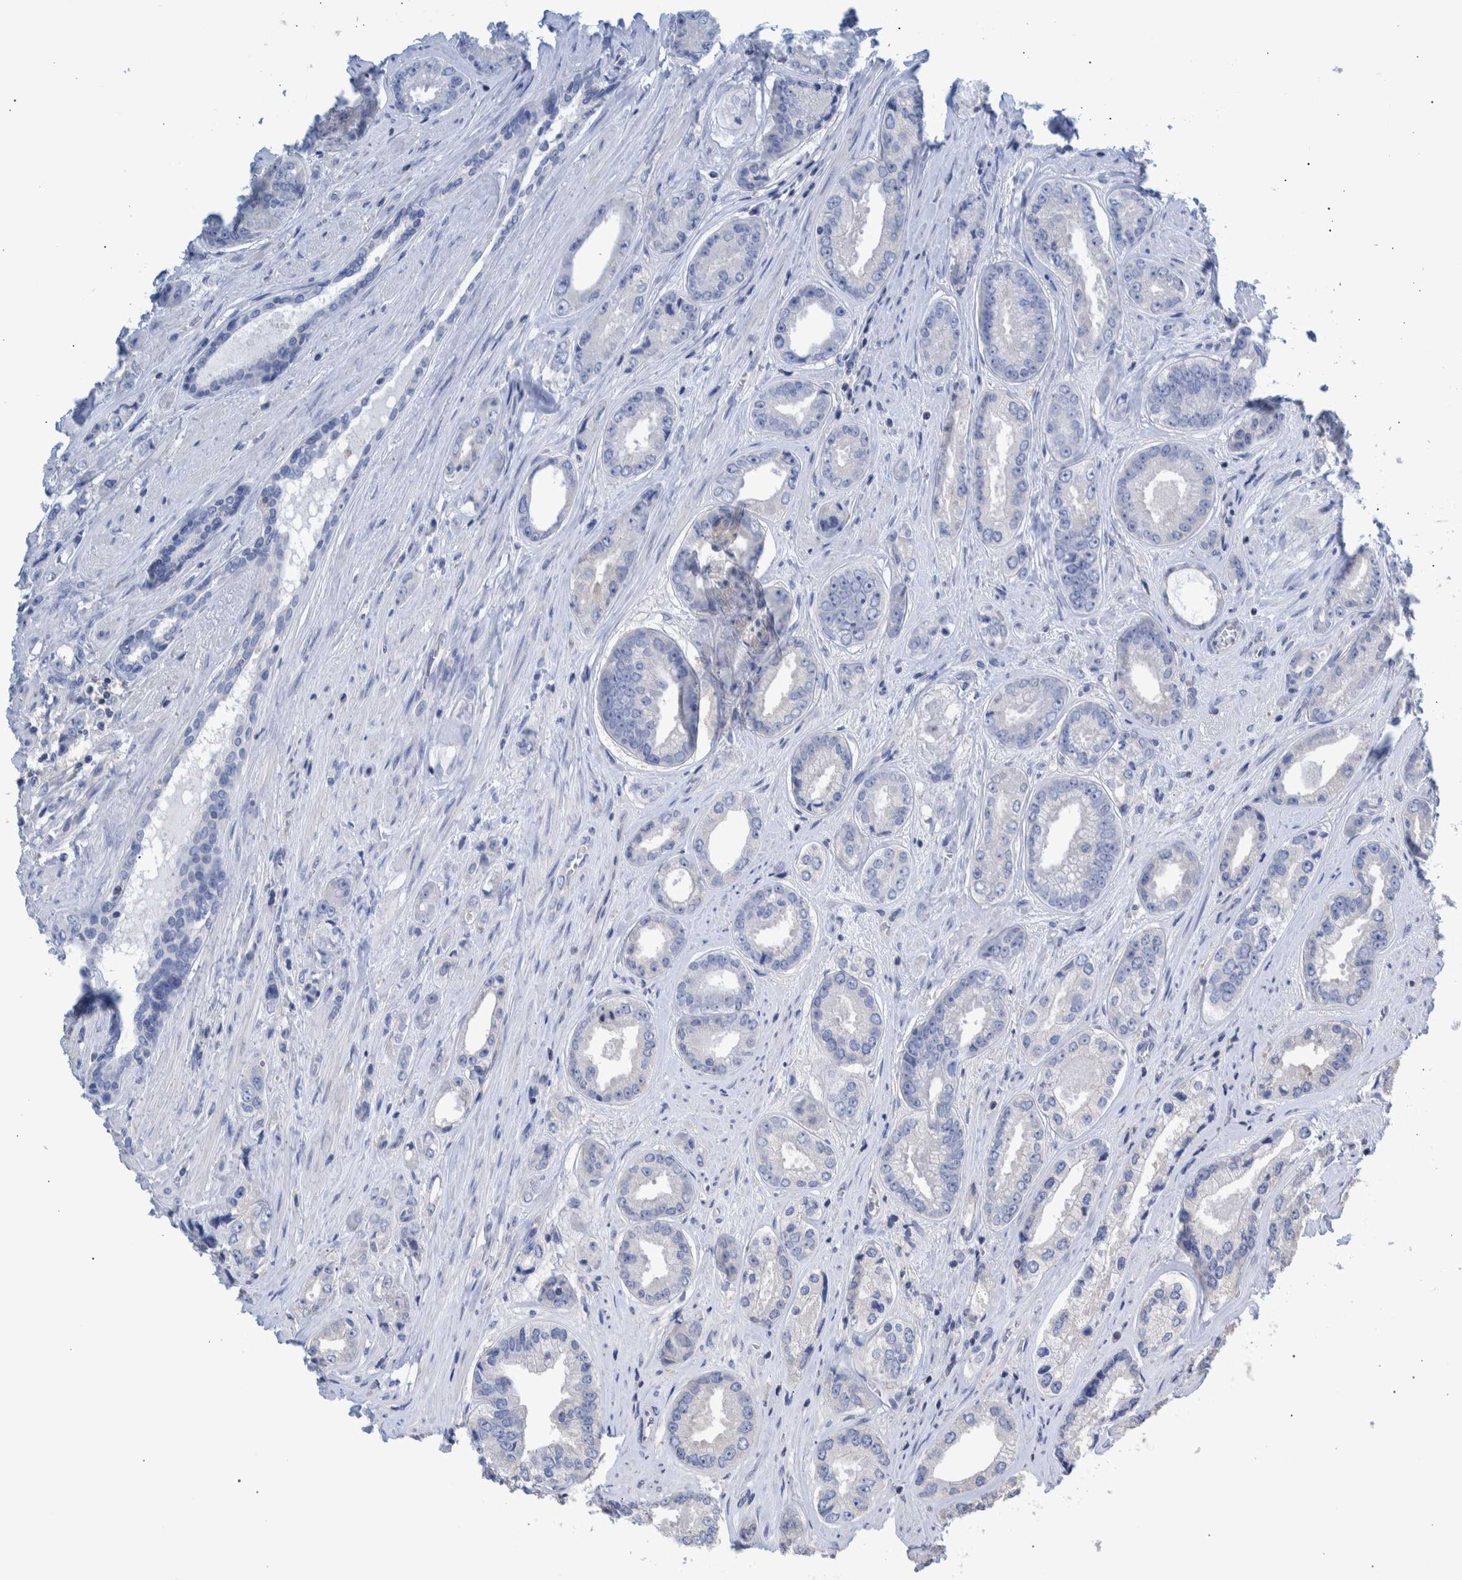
{"staining": {"intensity": "negative", "quantity": "none", "location": "none"}, "tissue": "prostate cancer", "cell_type": "Tumor cells", "image_type": "cancer", "snomed": [{"axis": "morphology", "description": "Adenocarcinoma, High grade"}, {"axis": "topography", "description": "Prostate"}], "caption": "Image shows no significant protein positivity in tumor cells of prostate cancer.", "gene": "PPP3CC", "patient": {"sex": "male", "age": 61}}